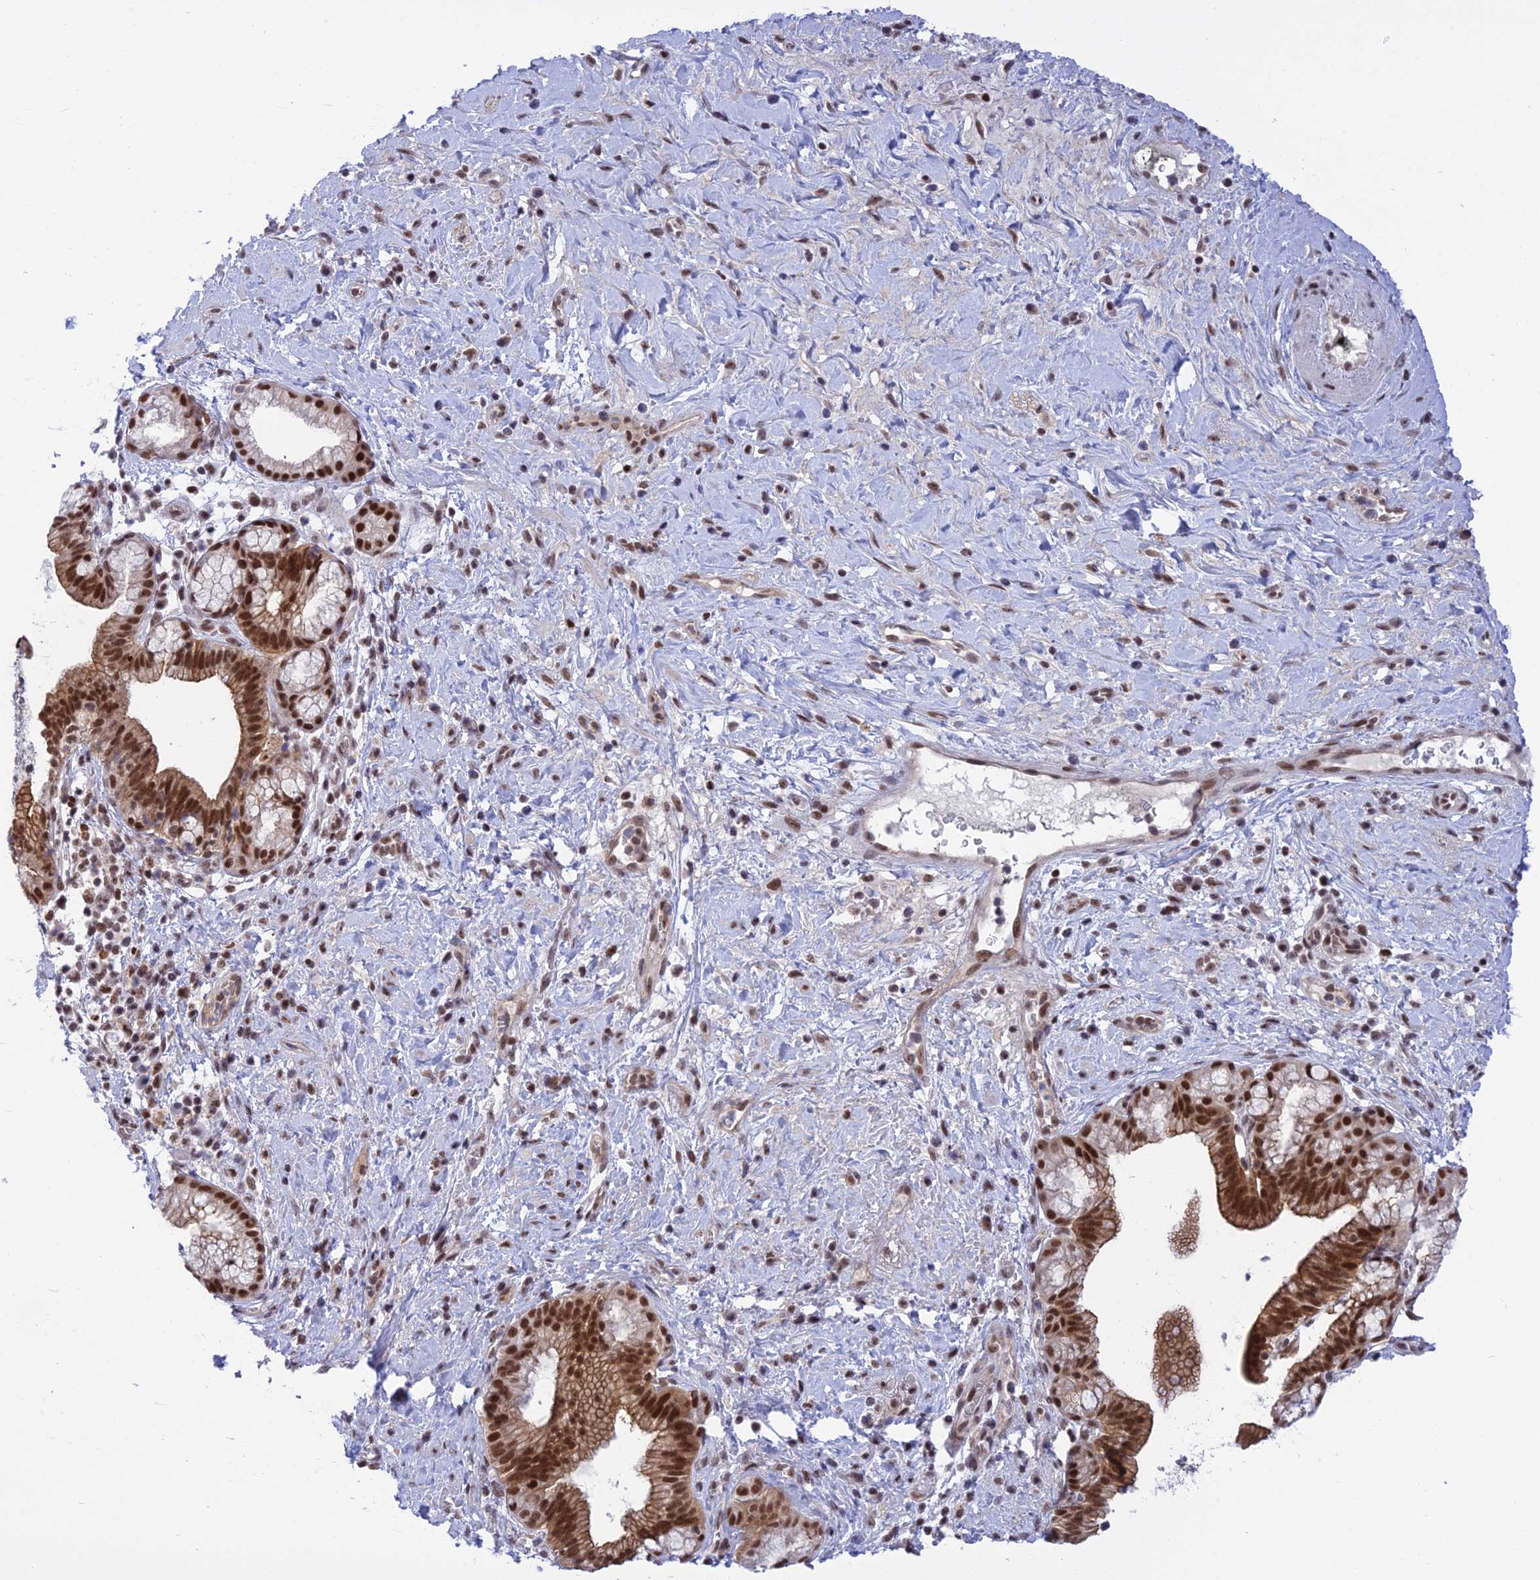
{"staining": {"intensity": "strong", "quantity": ">75%", "location": "nuclear"}, "tissue": "pancreatic cancer", "cell_type": "Tumor cells", "image_type": "cancer", "snomed": [{"axis": "morphology", "description": "Adenocarcinoma, NOS"}, {"axis": "topography", "description": "Pancreas"}], "caption": "Immunohistochemical staining of human pancreatic cancer exhibits high levels of strong nuclear protein expression in approximately >75% of tumor cells. The protein is stained brown, and the nuclei are stained in blue (DAB IHC with brightfield microscopy, high magnification).", "gene": "TCEA1", "patient": {"sex": "male", "age": 72}}